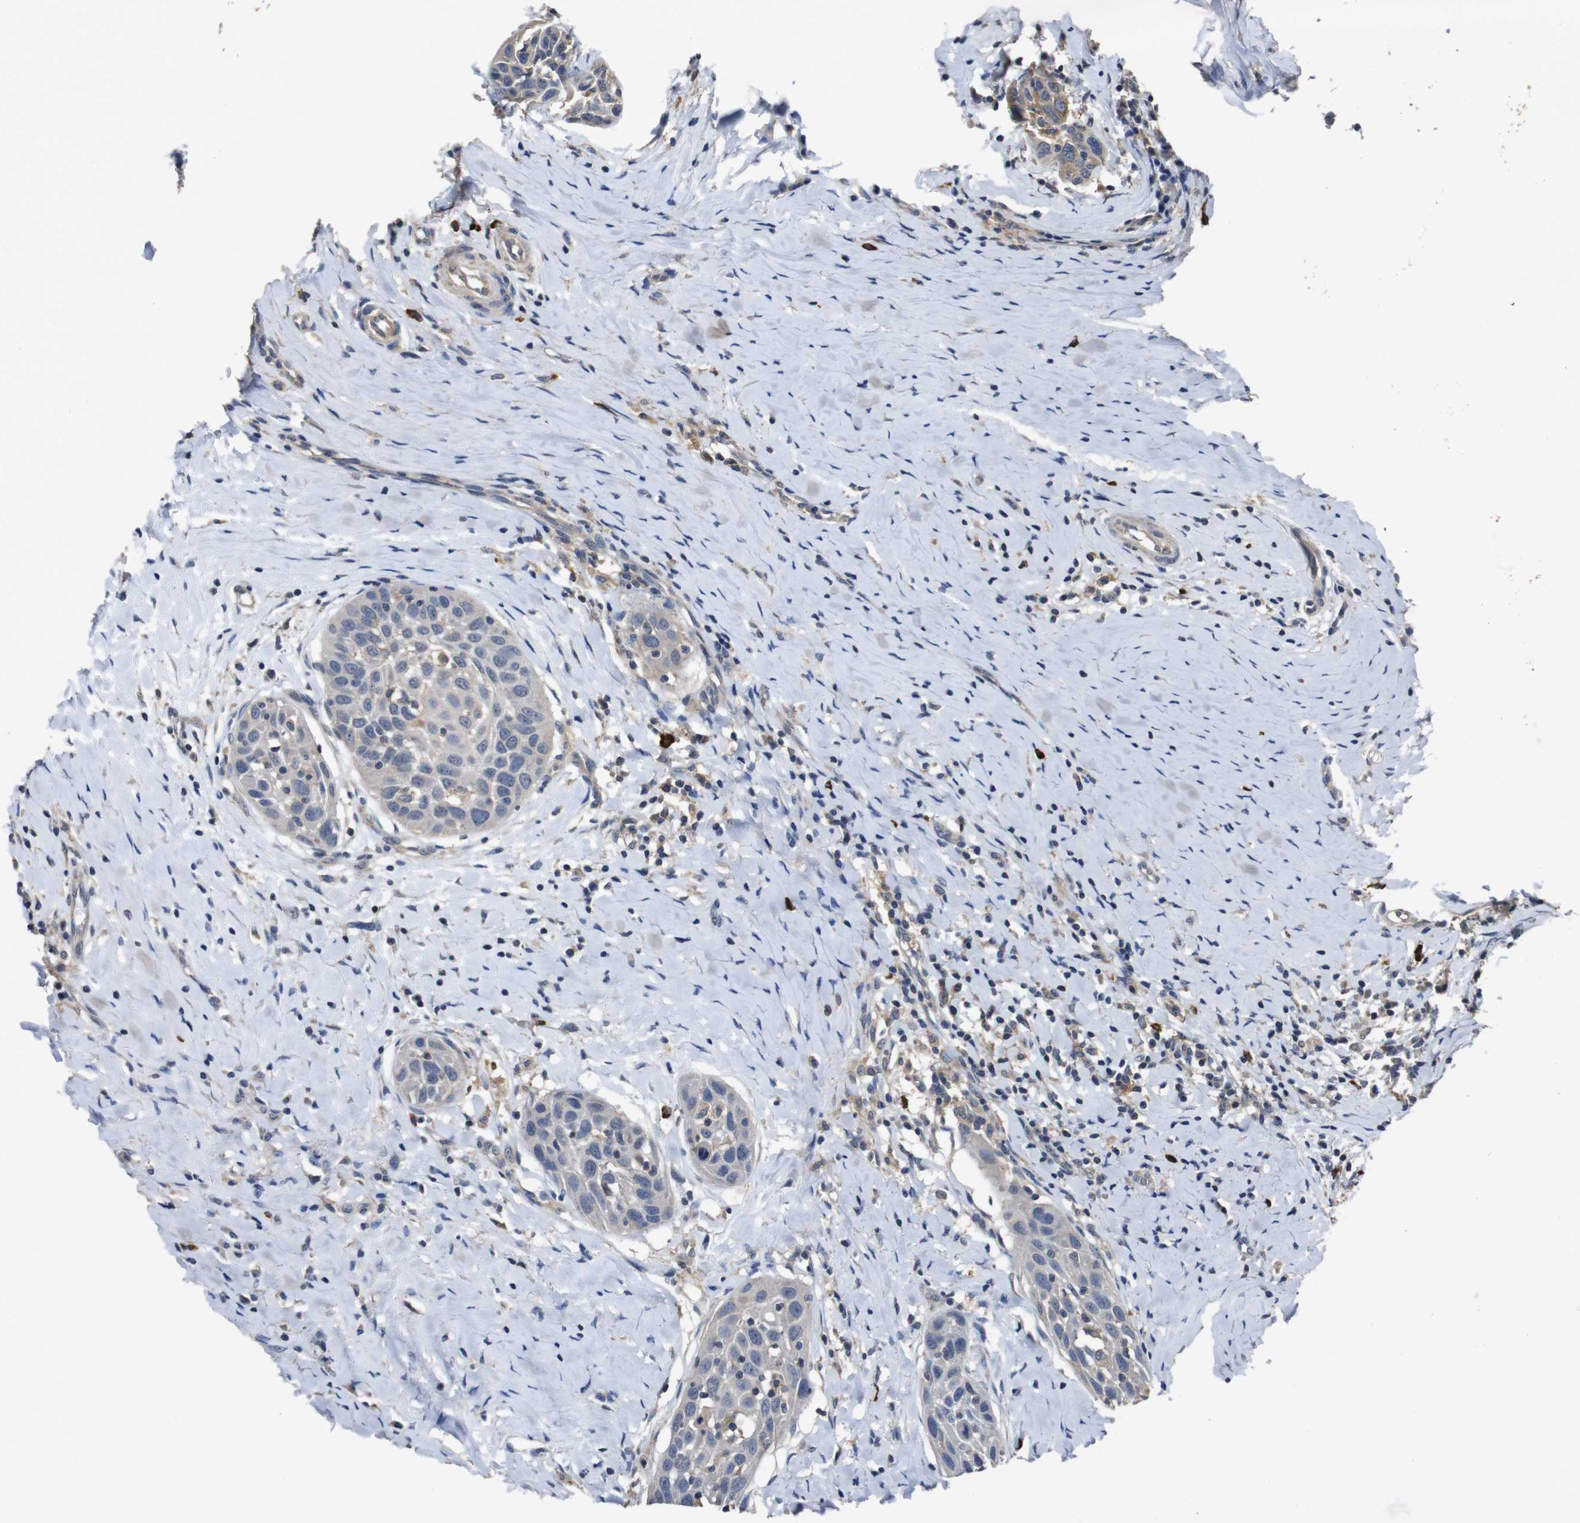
{"staining": {"intensity": "negative", "quantity": "none", "location": "none"}, "tissue": "head and neck cancer", "cell_type": "Tumor cells", "image_type": "cancer", "snomed": [{"axis": "morphology", "description": "Normal tissue, NOS"}, {"axis": "morphology", "description": "Squamous cell carcinoma, NOS"}, {"axis": "topography", "description": "Oral tissue"}, {"axis": "topography", "description": "Head-Neck"}], "caption": "Immunohistochemistry (IHC) of human head and neck cancer demonstrates no positivity in tumor cells.", "gene": "GLIPR1", "patient": {"sex": "female", "age": 50}}